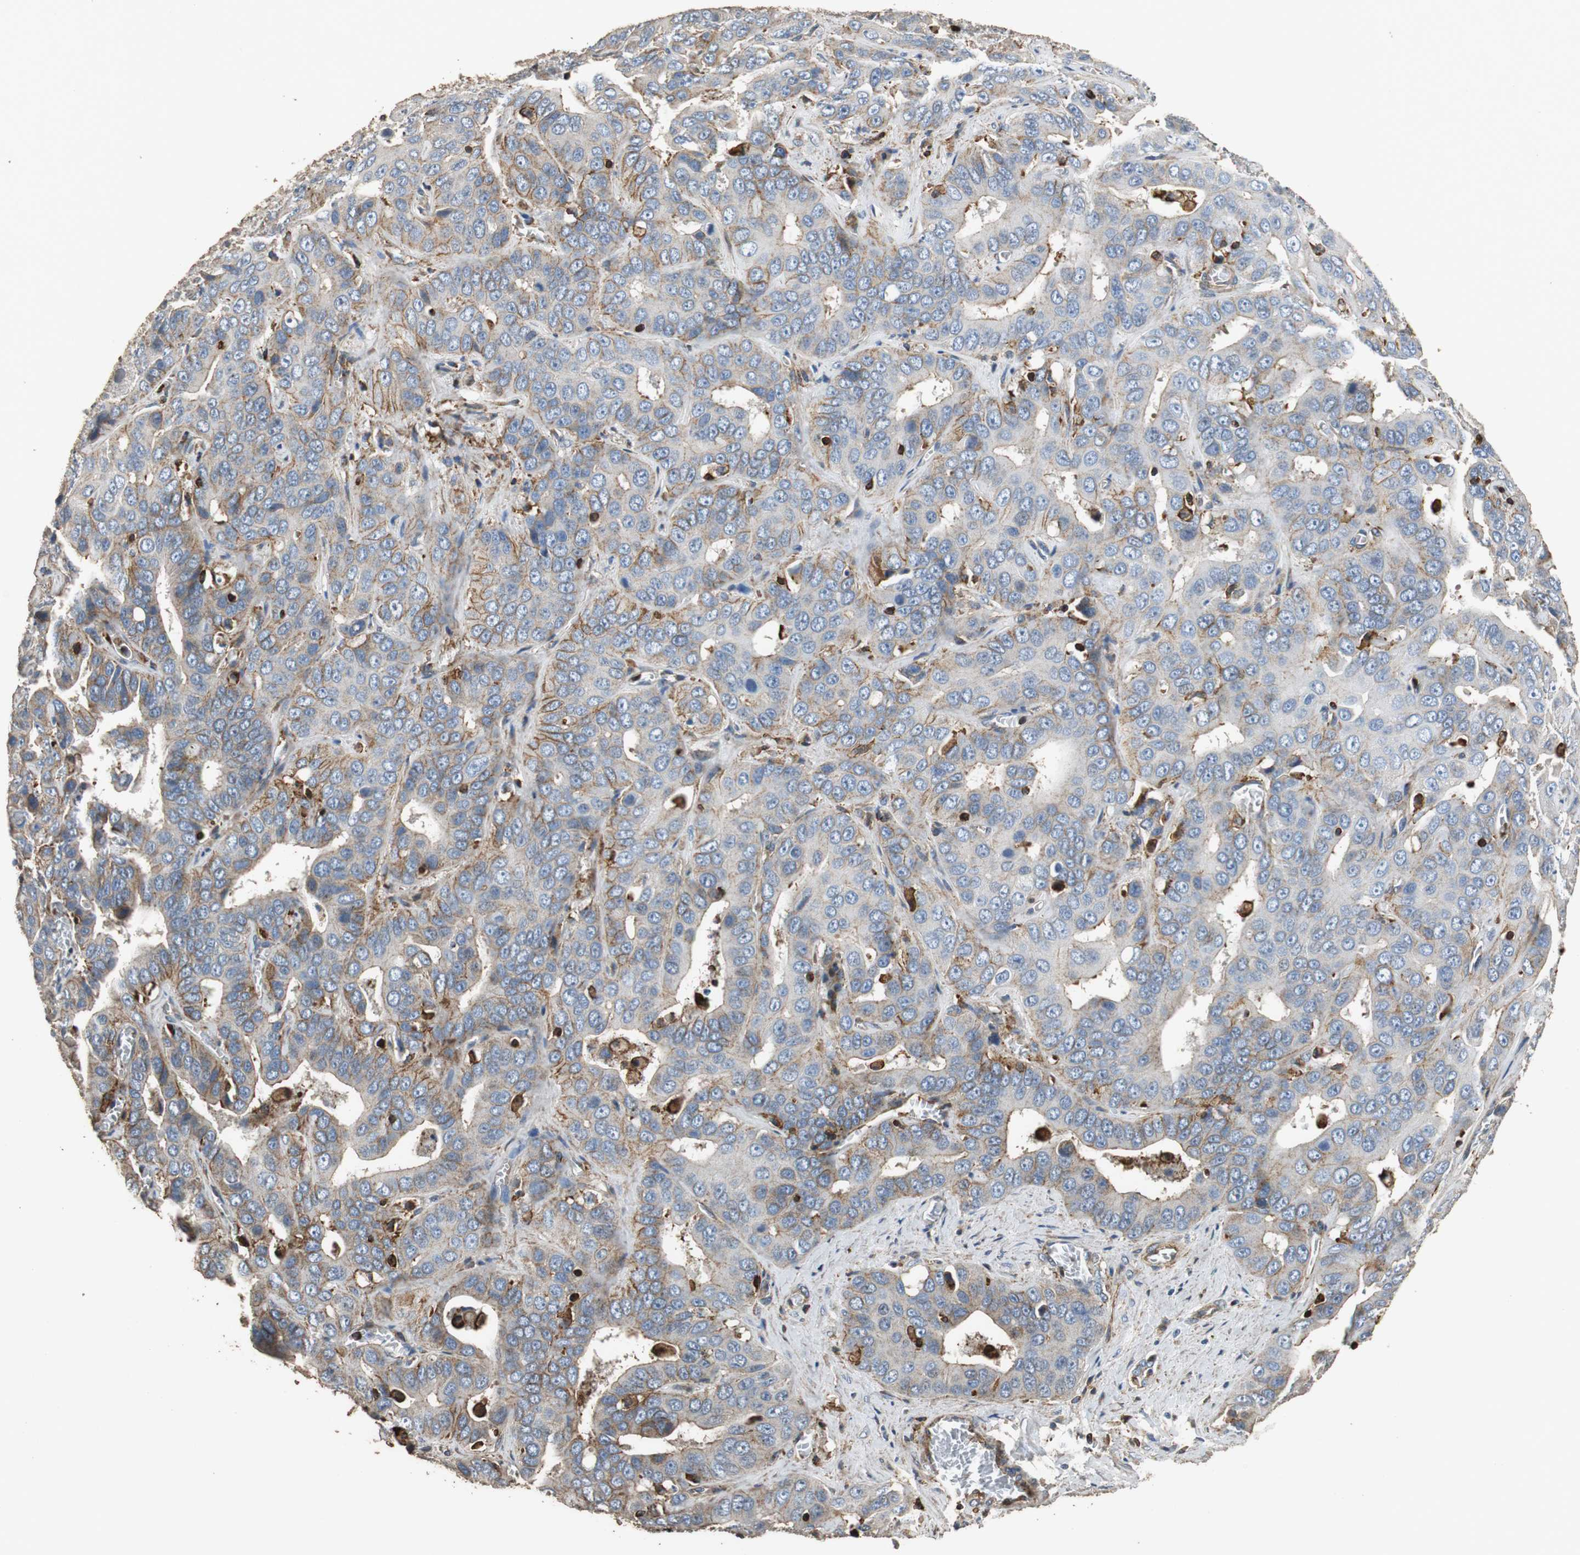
{"staining": {"intensity": "weak", "quantity": "25%-75%", "location": "cytoplasmic/membranous"}, "tissue": "liver cancer", "cell_type": "Tumor cells", "image_type": "cancer", "snomed": [{"axis": "morphology", "description": "Cholangiocarcinoma"}, {"axis": "topography", "description": "Liver"}], "caption": "Human liver cancer stained with a brown dye shows weak cytoplasmic/membranous positive staining in about 25%-75% of tumor cells.", "gene": "PRKRA", "patient": {"sex": "female", "age": 52}}